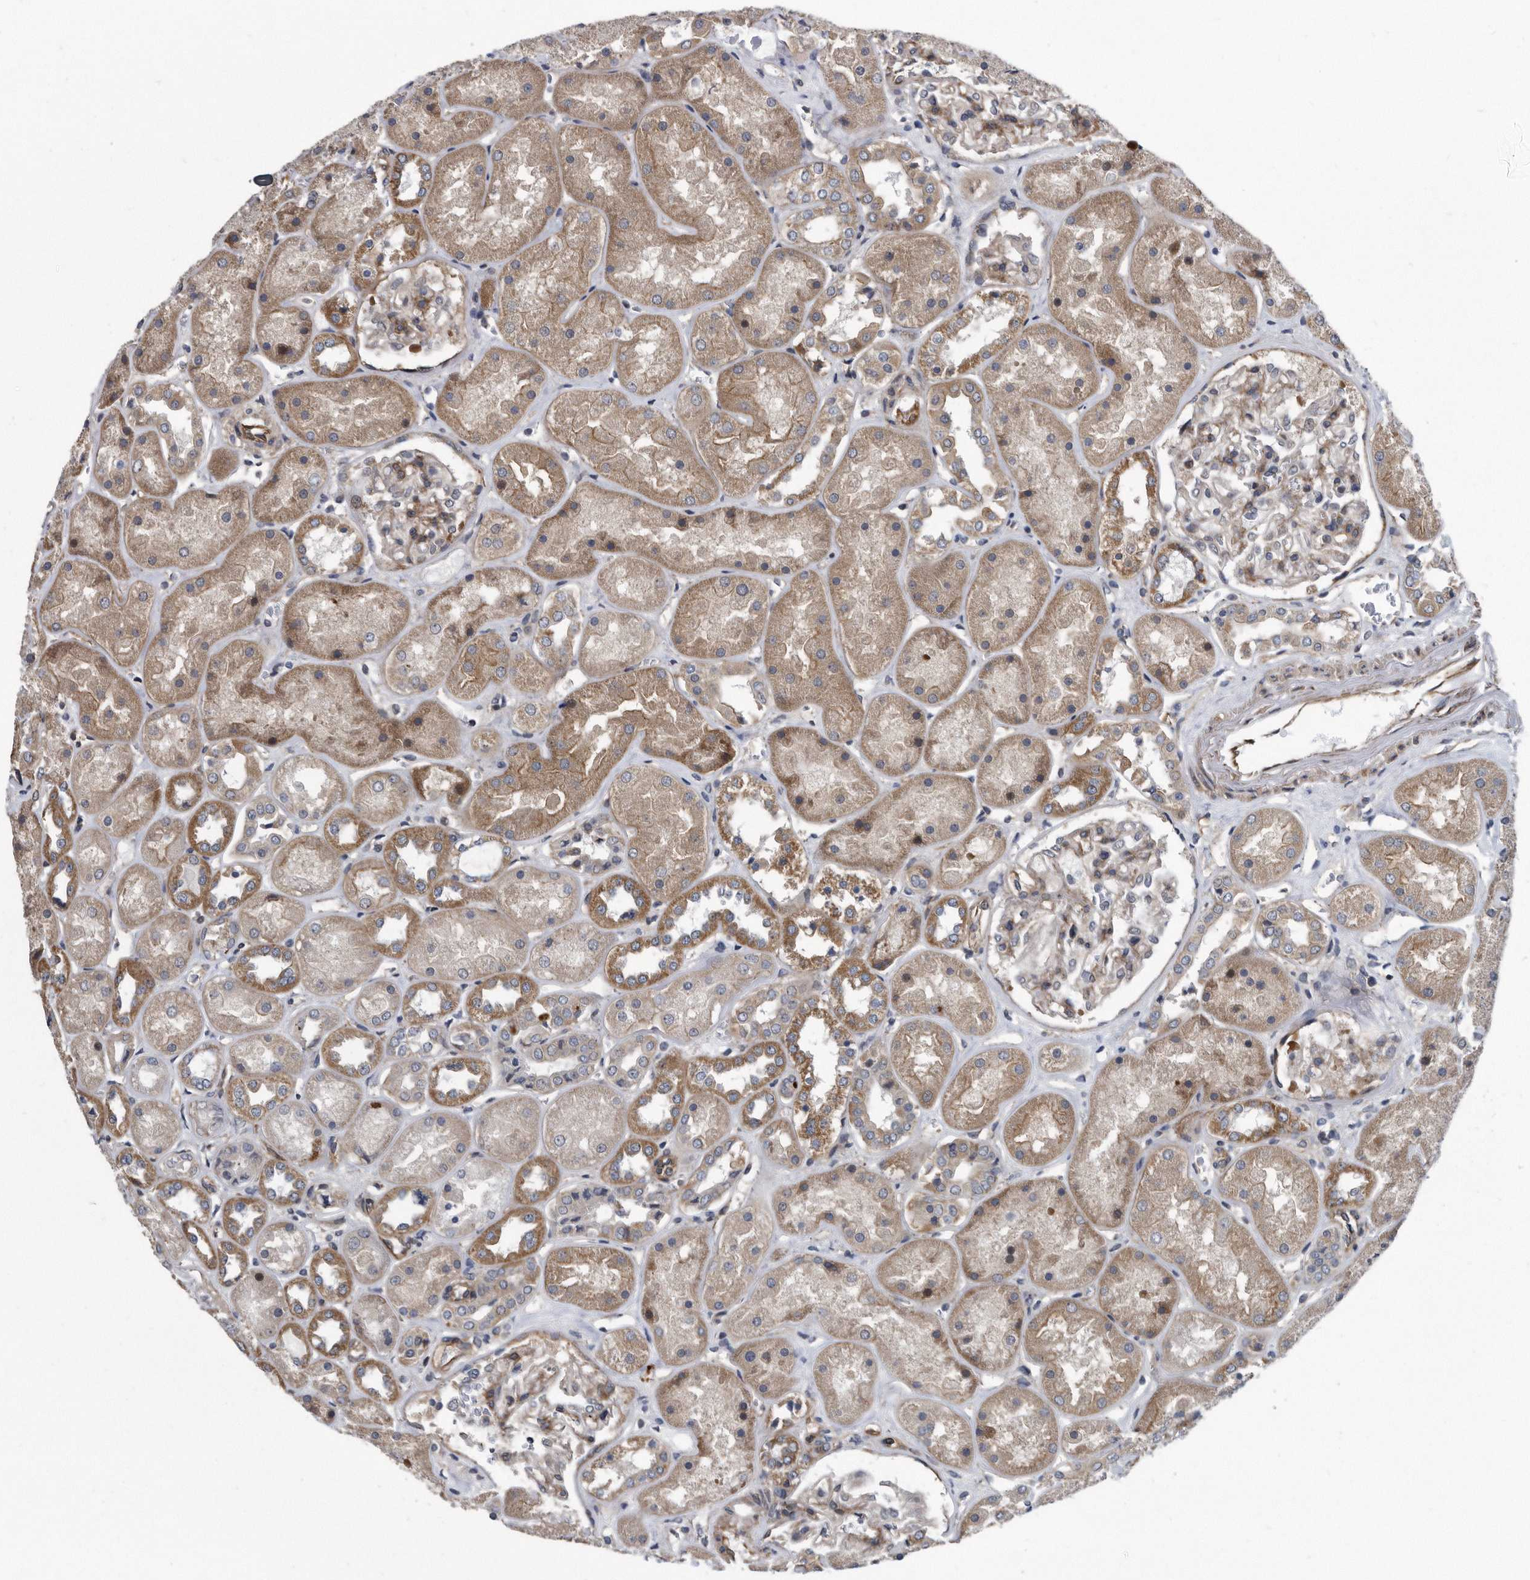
{"staining": {"intensity": "weak", "quantity": "<25%", "location": "cytoplasmic/membranous"}, "tissue": "kidney", "cell_type": "Cells in glomeruli", "image_type": "normal", "snomed": [{"axis": "morphology", "description": "Normal tissue, NOS"}, {"axis": "topography", "description": "Kidney"}], "caption": "An image of kidney stained for a protein demonstrates no brown staining in cells in glomeruli.", "gene": "ARMCX1", "patient": {"sex": "male", "age": 70}}